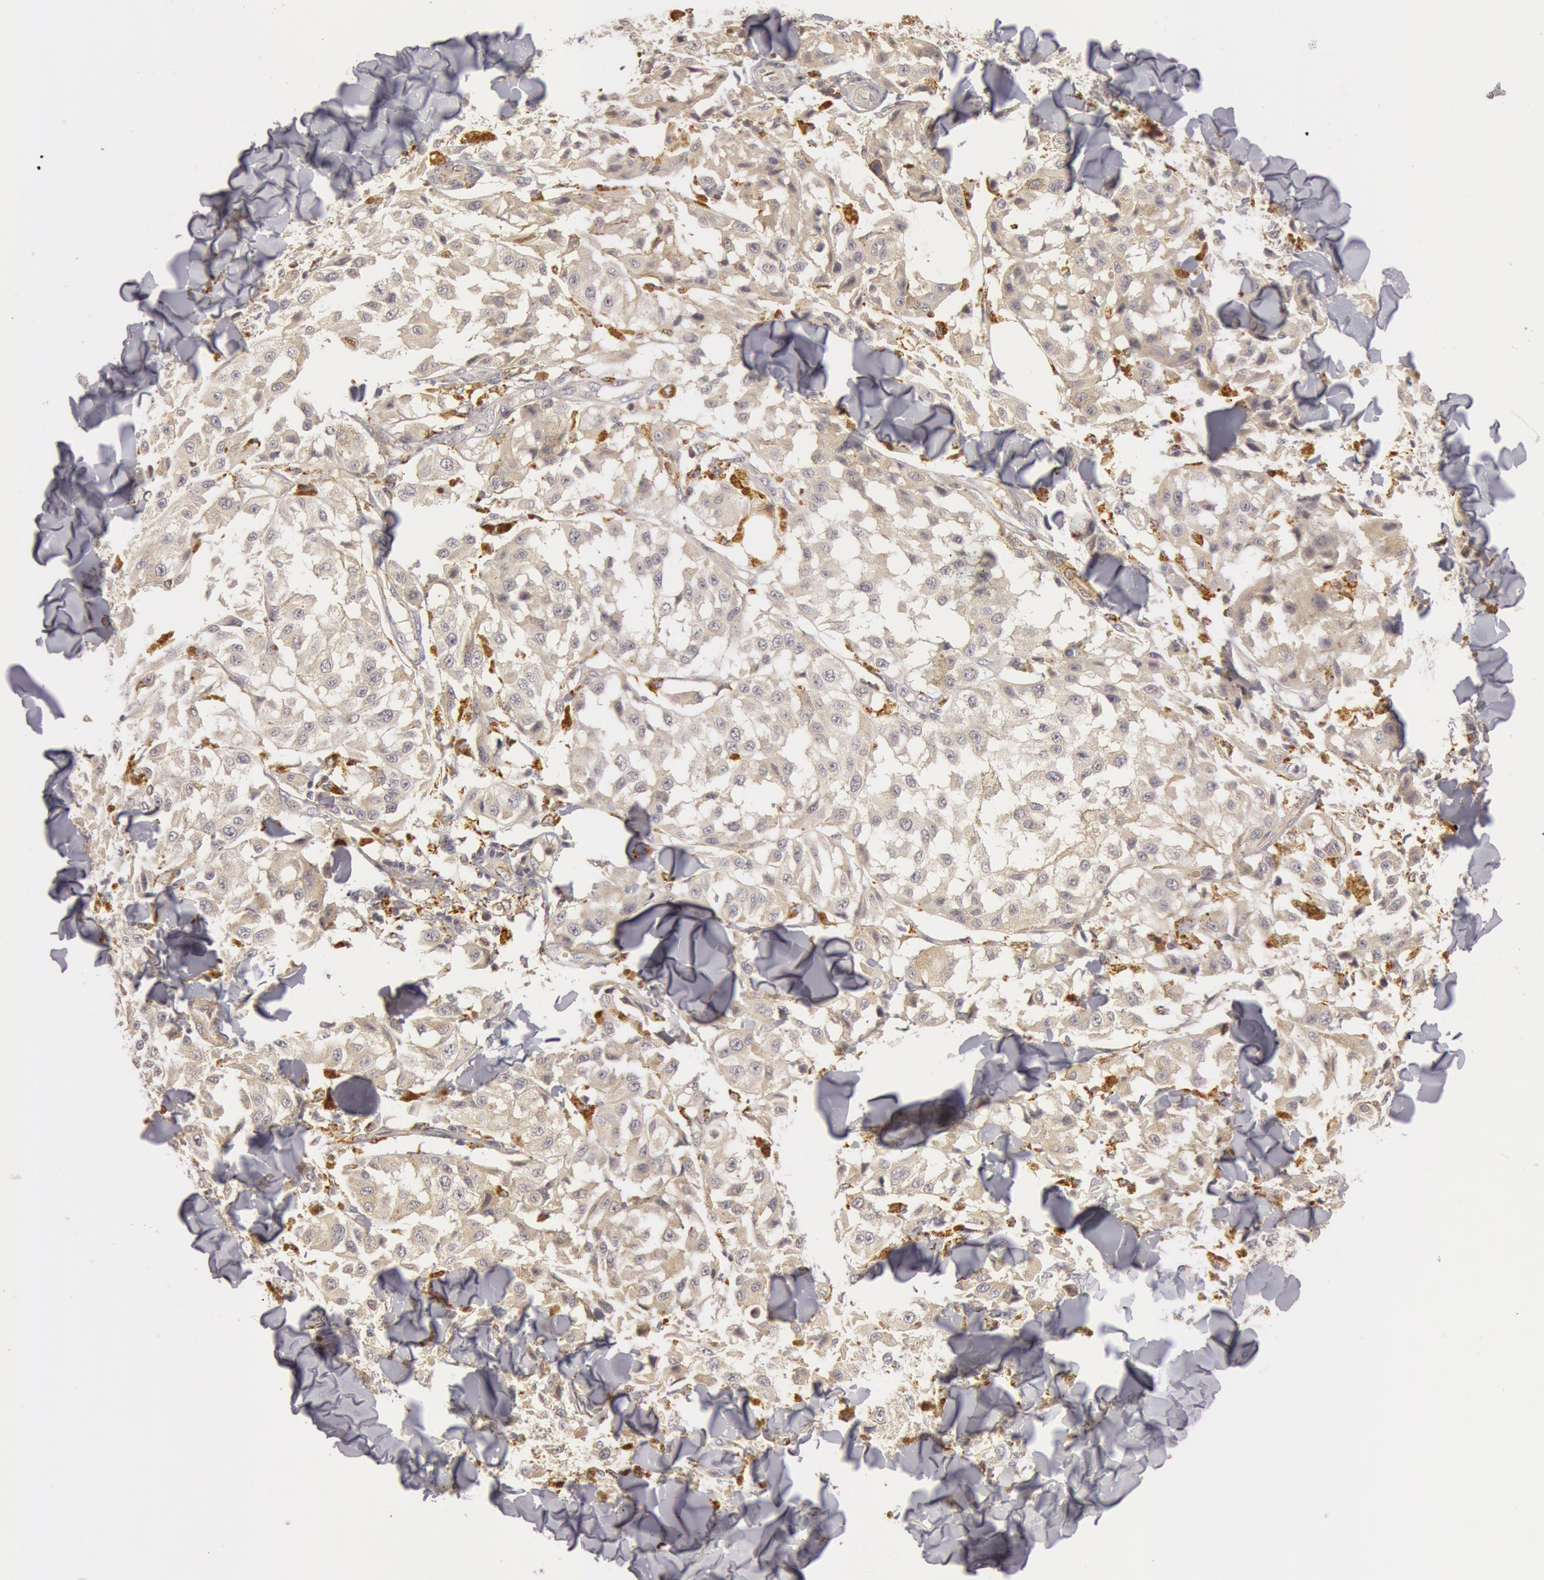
{"staining": {"intensity": "weak", "quantity": ">75%", "location": "cytoplasmic/membranous"}, "tissue": "melanoma", "cell_type": "Tumor cells", "image_type": "cancer", "snomed": [{"axis": "morphology", "description": "Malignant melanoma, NOS"}, {"axis": "topography", "description": "Skin"}], "caption": "Malignant melanoma tissue reveals weak cytoplasmic/membranous positivity in about >75% of tumor cells, visualized by immunohistochemistry.", "gene": "C7", "patient": {"sex": "female", "age": 64}}